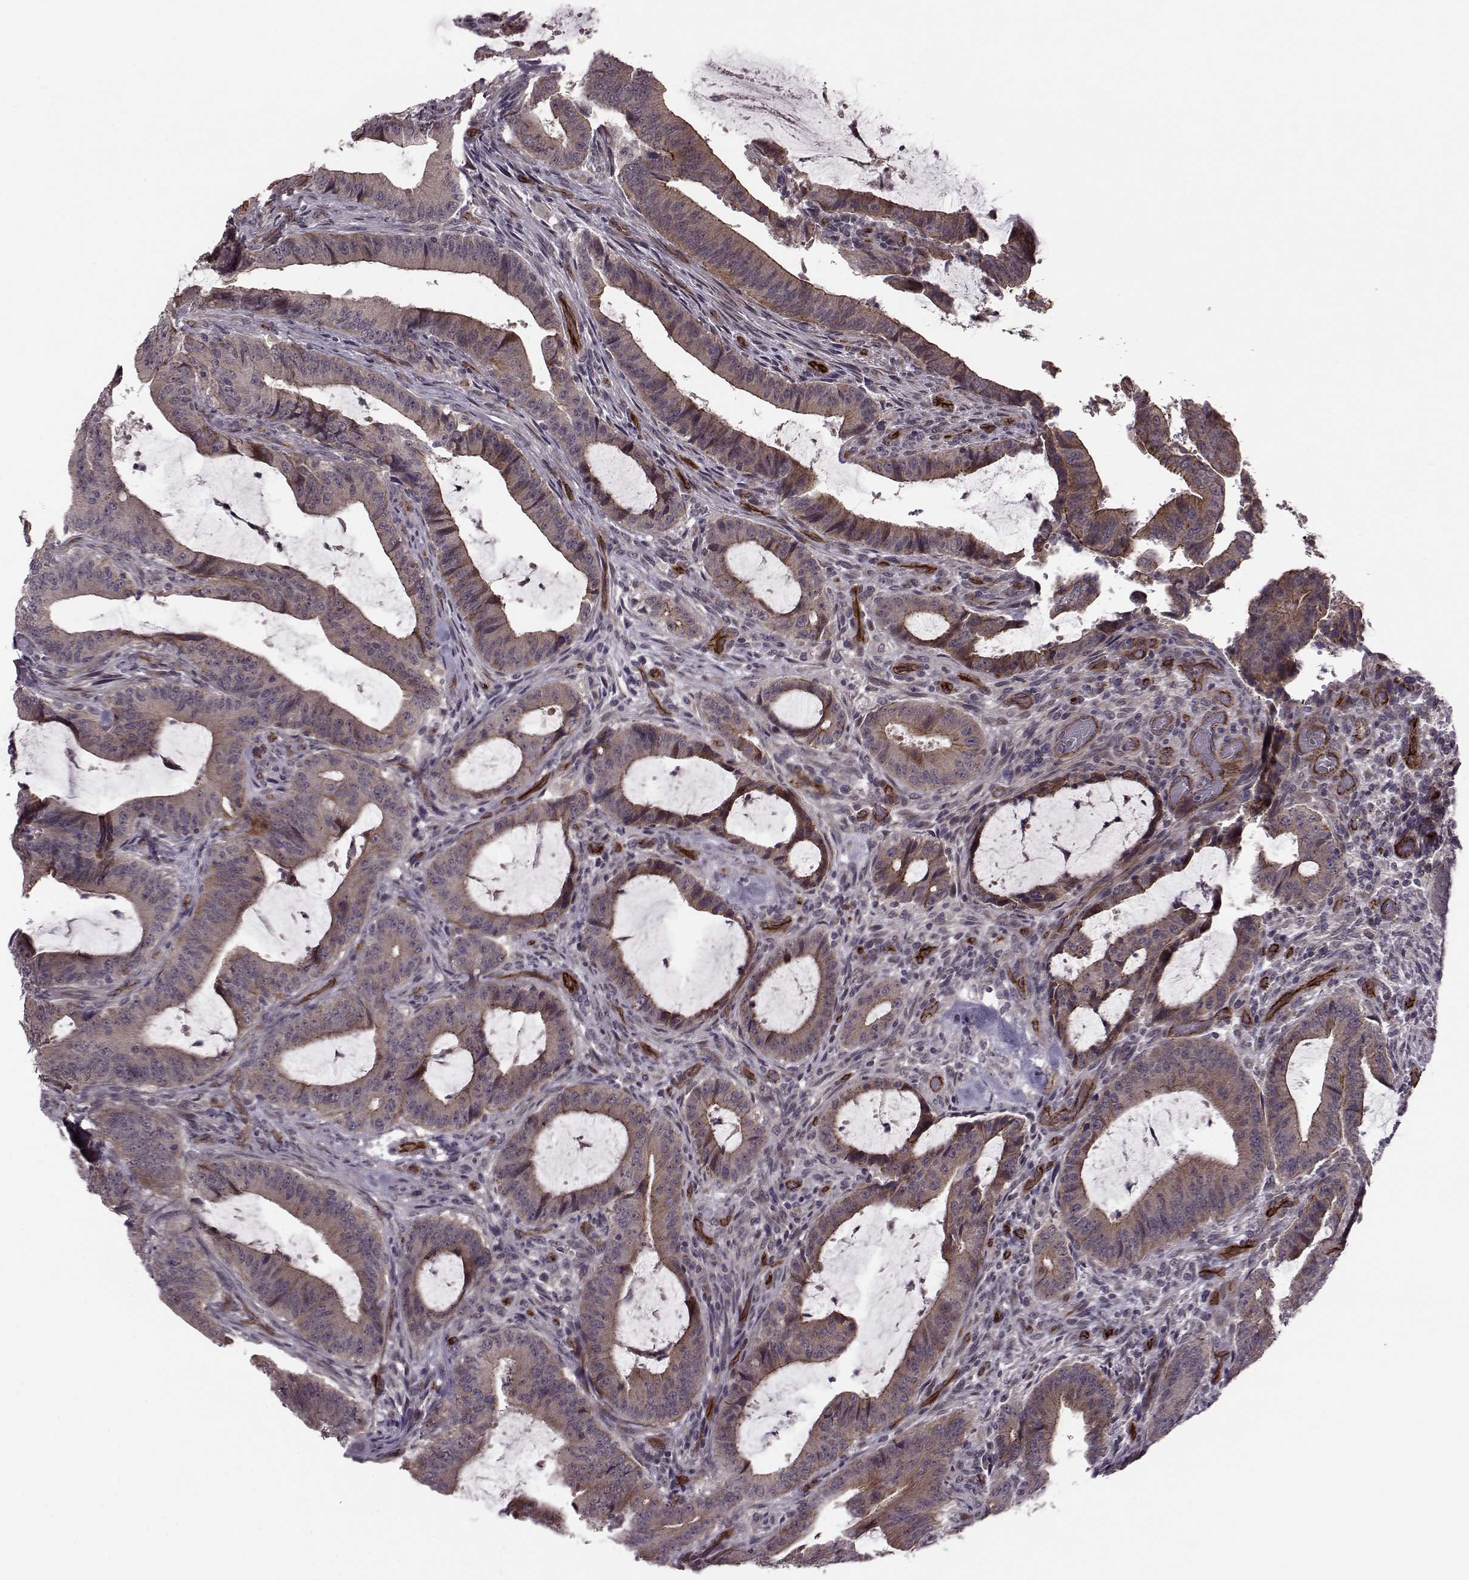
{"staining": {"intensity": "strong", "quantity": "25%-75%", "location": "cytoplasmic/membranous"}, "tissue": "colorectal cancer", "cell_type": "Tumor cells", "image_type": "cancer", "snomed": [{"axis": "morphology", "description": "Adenocarcinoma, NOS"}, {"axis": "topography", "description": "Colon"}], "caption": "Protein positivity by immunohistochemistry (IHC) reveals strong cytoplasmic/membranous staining in about 25%-75% of tumor cells in adenocarcinoma (colorectal). (DAB (3,3'-diaminobenzidine) IHC, brown staining for protein, blue staining for nuclei).", "gene": "SYNPO", "patient": {"sex": "female", "age": 43}}